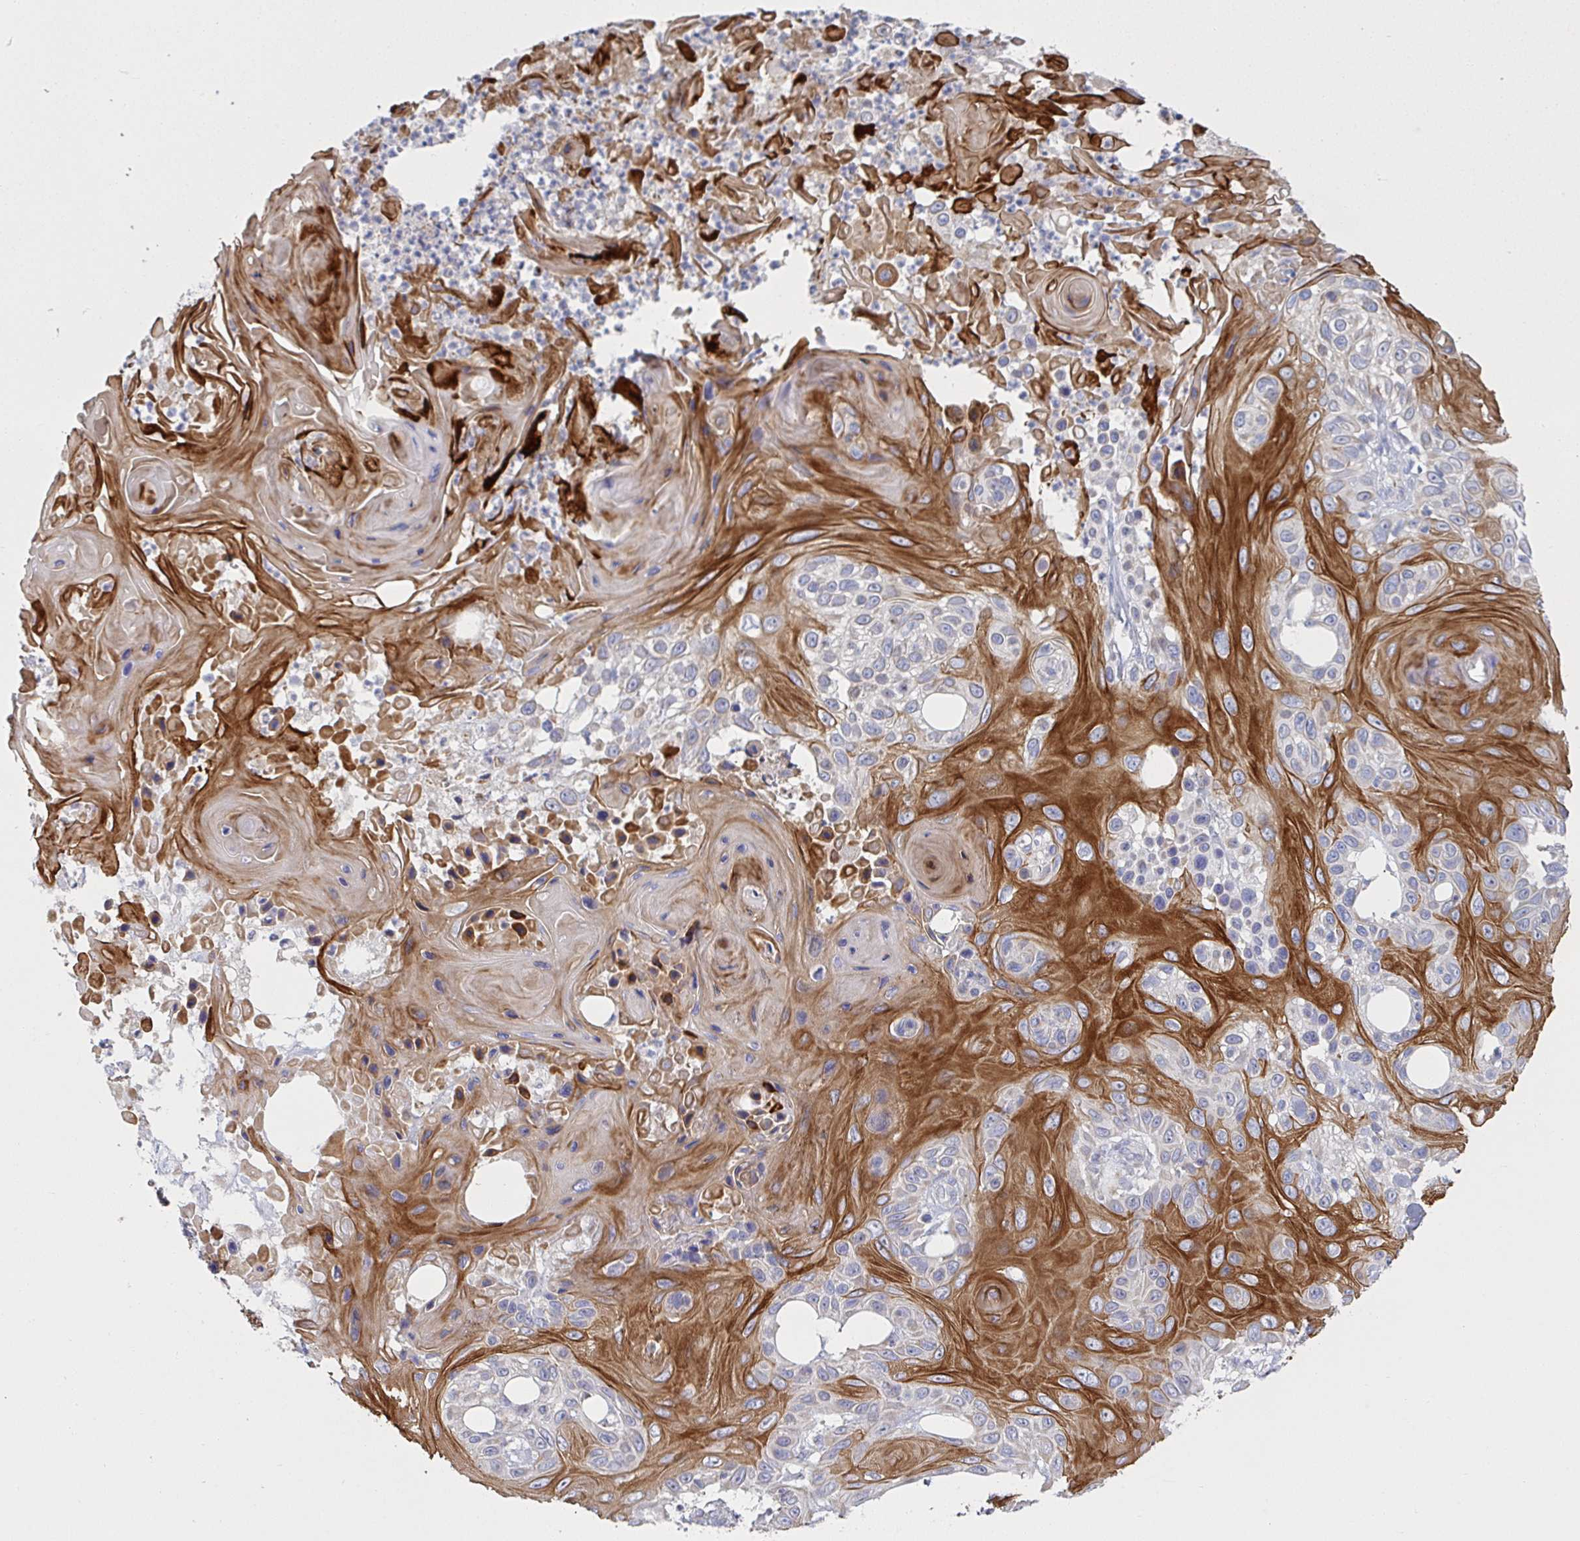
{"staining": {"intensity": "strong", "quantity": "25%-75%", "location": "cytoplasmic/membranous"}, "tissue": "skin cancer", "cell_type": "Tumor cells", "image_type": "cancer", "snomed": [{"axis": "morphology", "description": "Squamous cell carcinoma, NOS"}, {"axis": "topography", "description": "Skin"}], "caption": "This is a micrograph of immunohistochemistry staining of skin squamous cell carcinoma, which shows strong staining in the cytoplasmic/membranous of tumor cells.", "gene": "NDUFA7", "patient": {"sex": "male", "age": 82}}